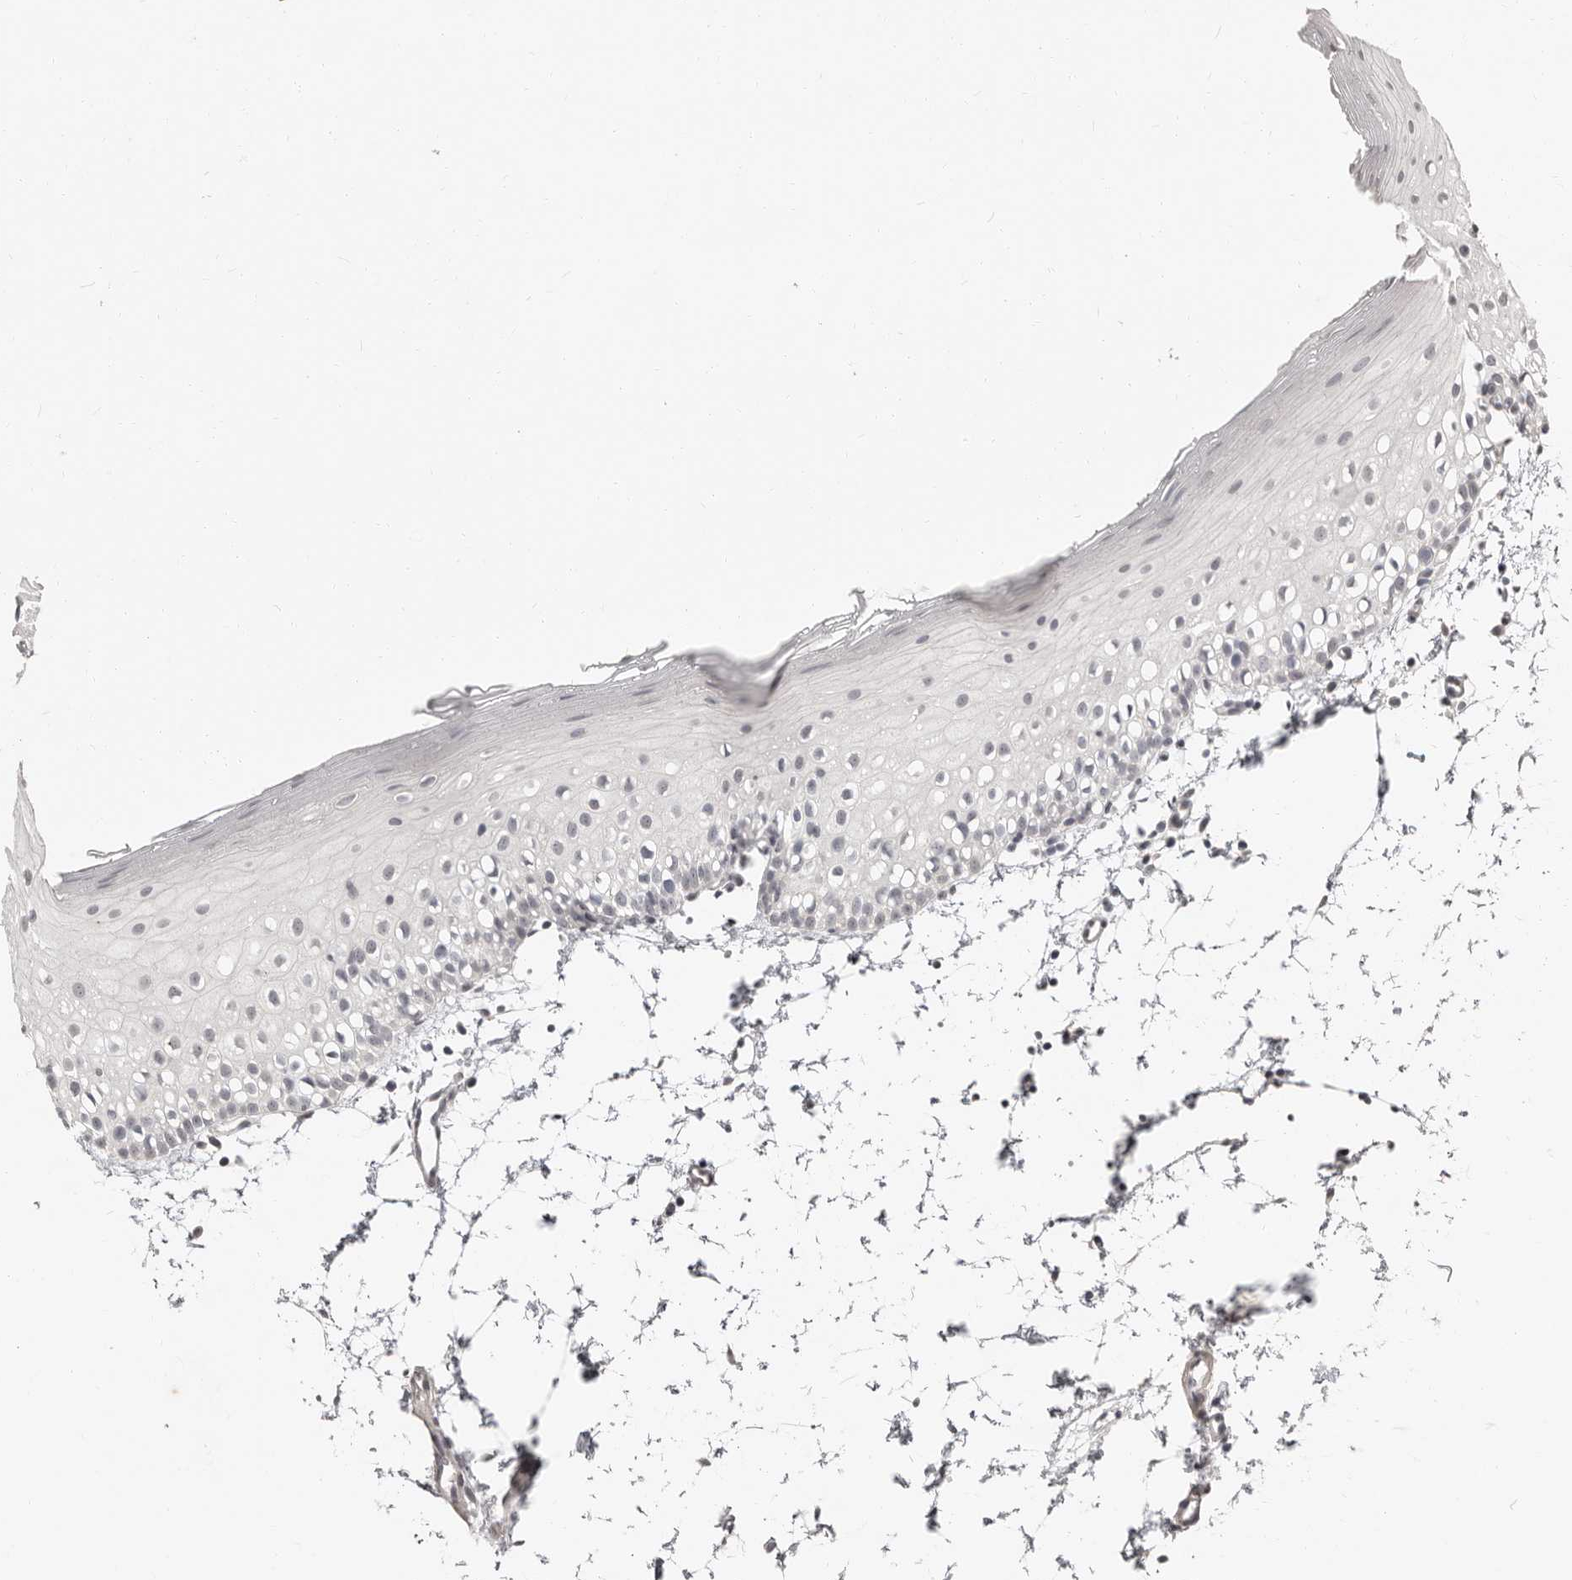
{"staining": {"intensity": "negative", "quantity": "none", "location": "none"}, "tissue": "oral mucosa", "cell_type": "Squamous epithelial cells", "image_type": "normal", "snomed": [{"axis": "morphology", "description": "Normal tissue, NOS"}, {"axis": "topography", "description": "Oral tissue"}], "caption": "Squamous epithelial cells show no significant protein expression in unremarkable oral mucosa. (Immunohistochemistry, brightfield microscopy, high magnification).", "gene": "APOL6", "patient": {"sex": "male", "age": 28}}